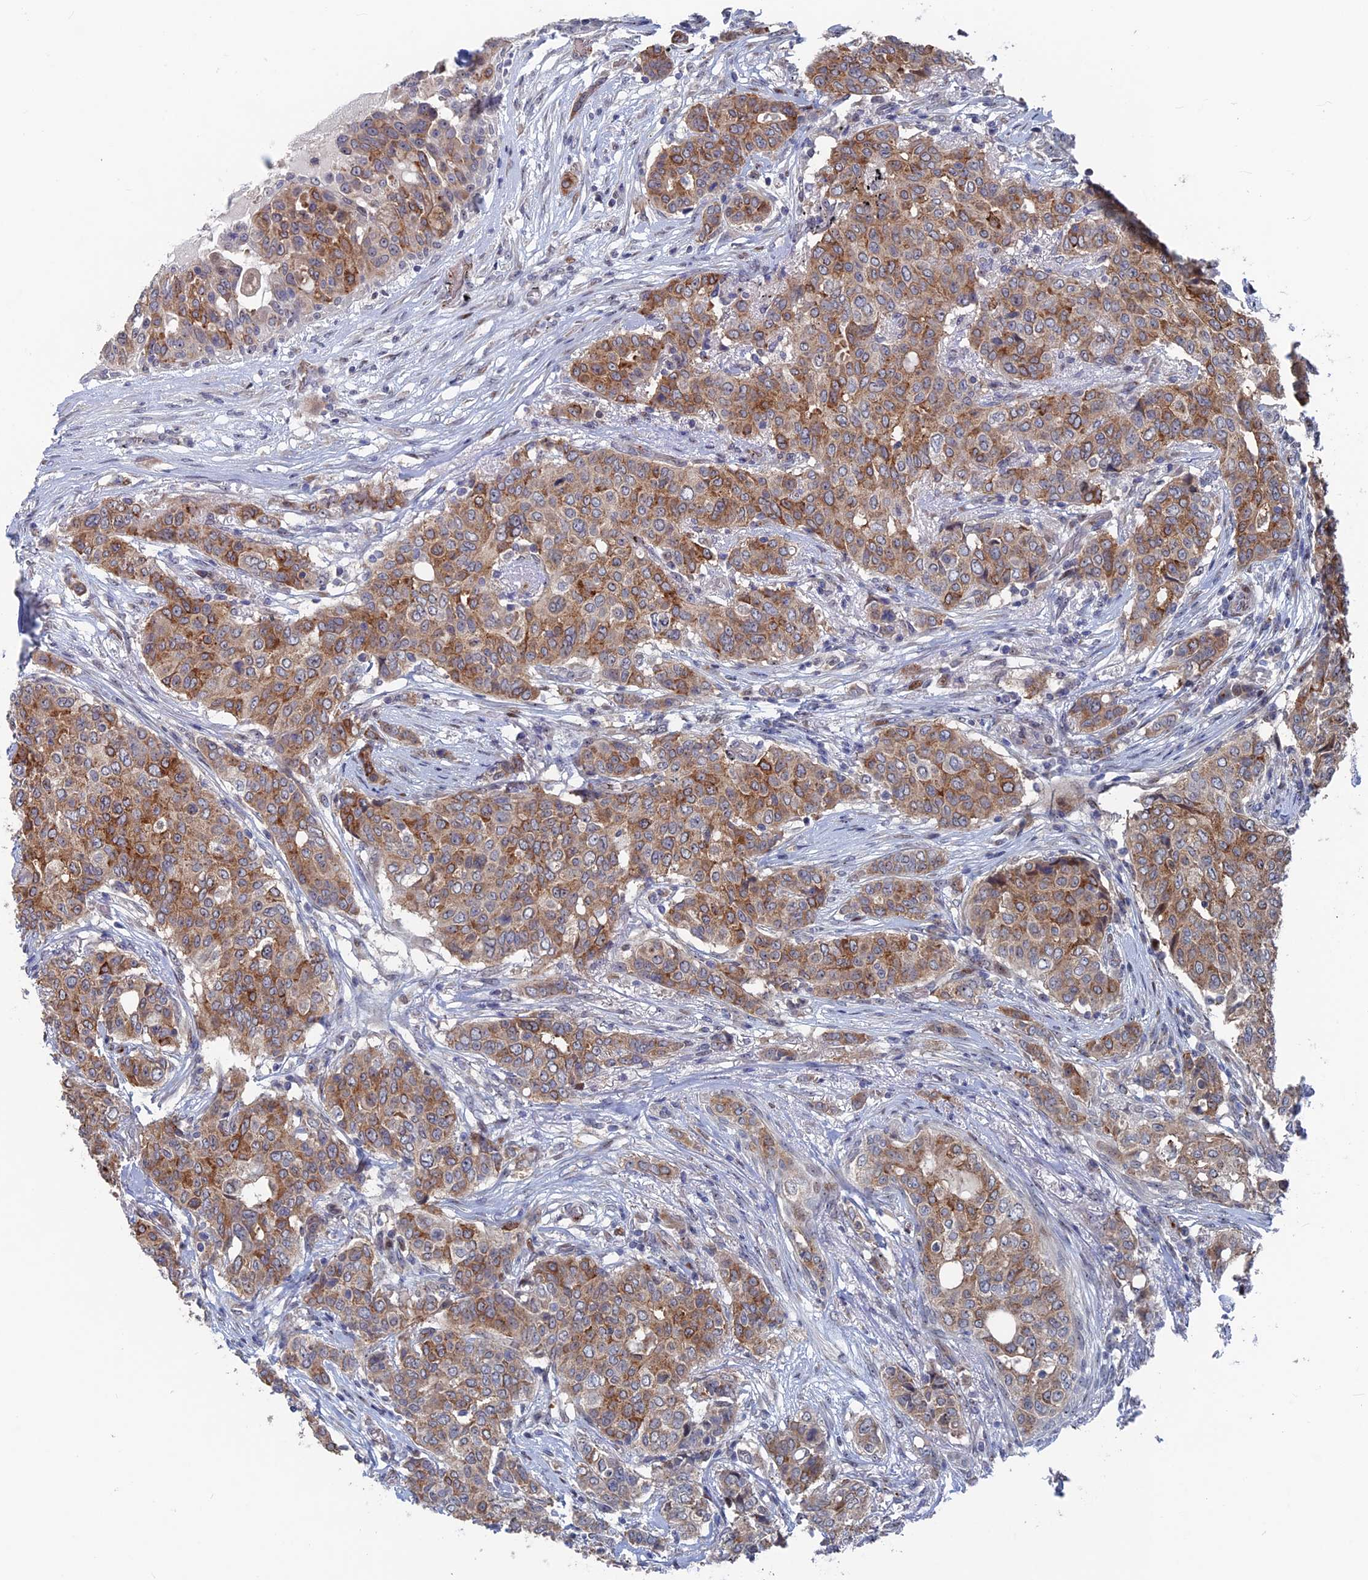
{"staining": {"intensity": "moderate", "quantity": ">75%", "location": "cytoplasmic/membranous"}, "tissue": "breast cancer", "cell_type": "Tumor cells", "image_type": "cancer", "snomed": [{"axis": "morphology", "description": "Lobular carcinoma"}, {"axis": "topography", "description": "Breast"}], "caption": "About >75% of tumor cells in human breast cancer show moderate cytoplasmic/membranous protein expression as visualized by brown immunohistochemical staining.", "gene": "SH3D21", "patient": {"sex": "female", "age": 51}}